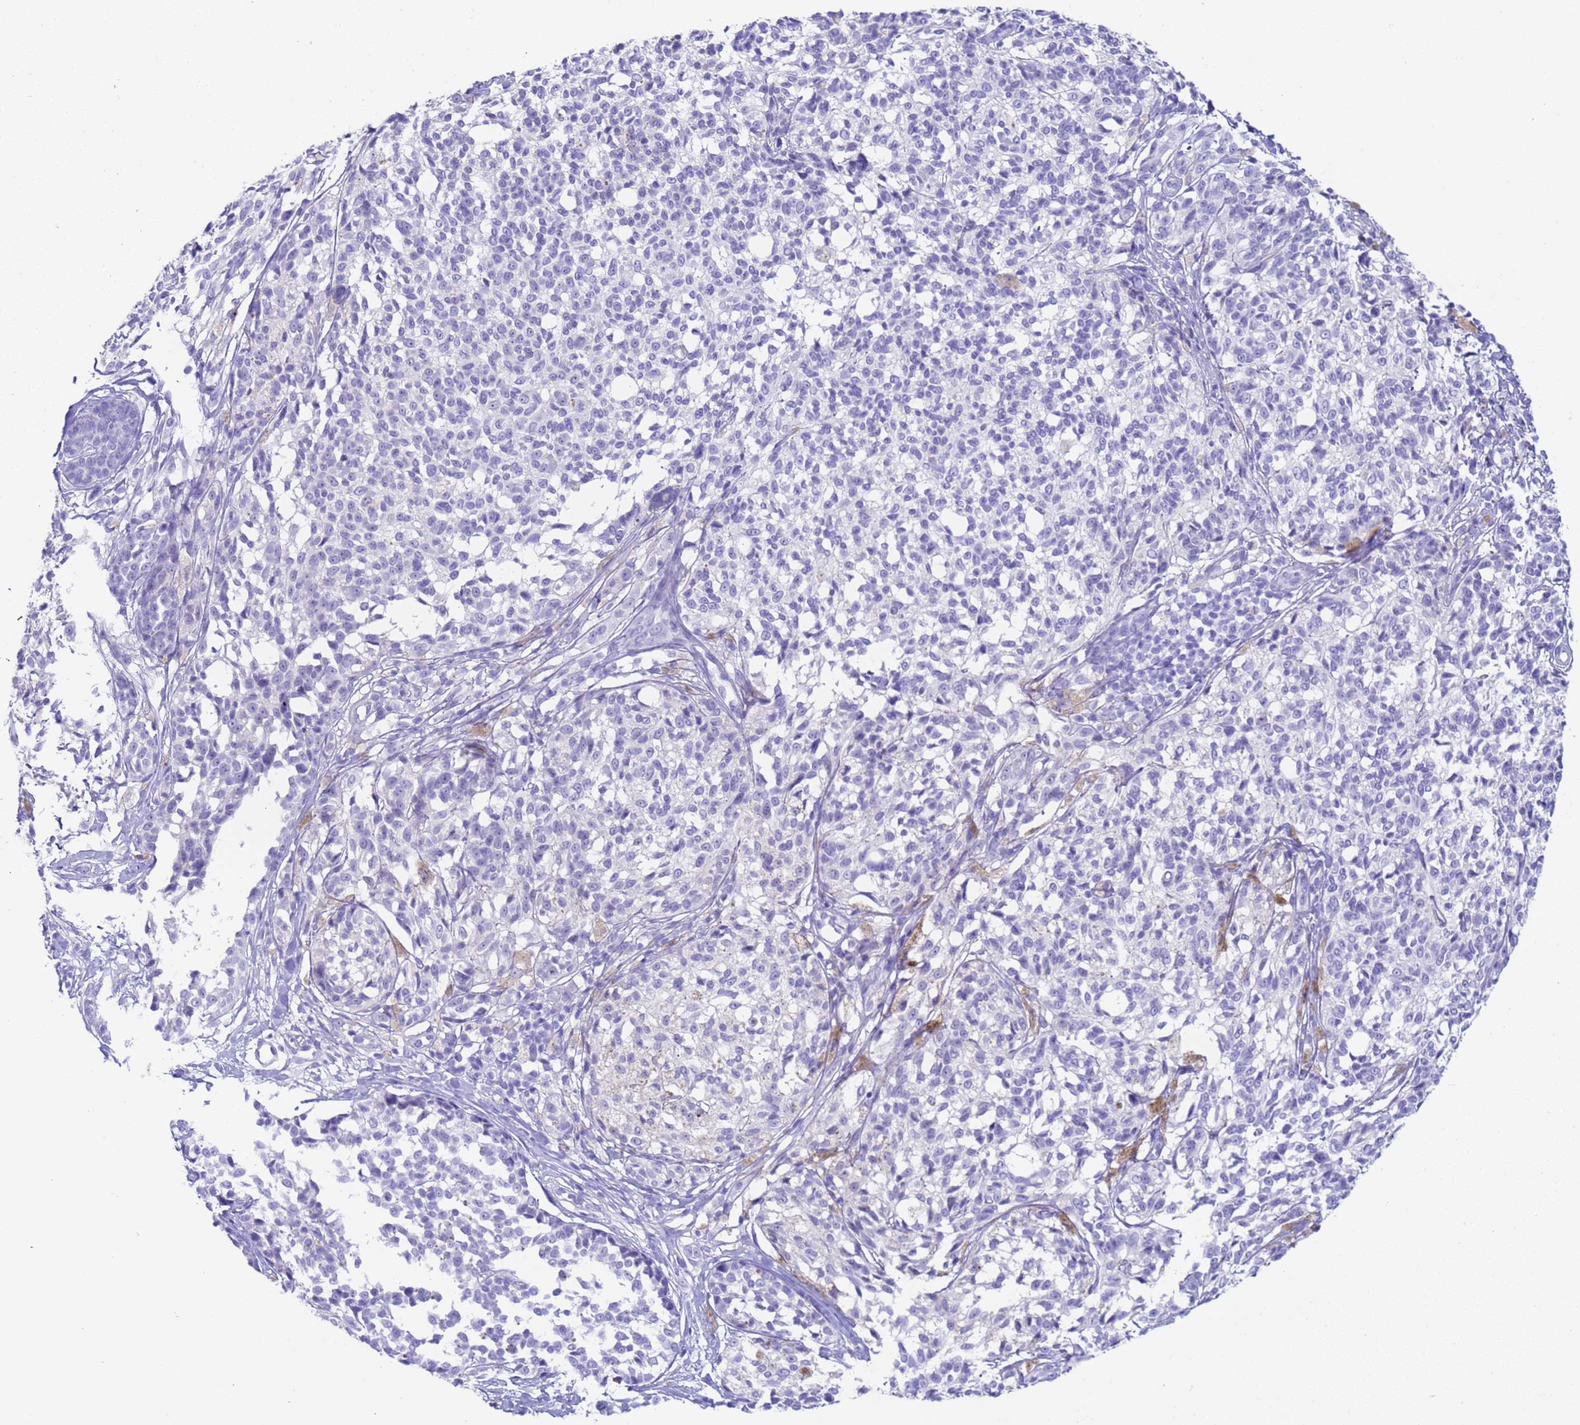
{"staining": {"intensity": "negative", "quantity": "none", "location": "none"}, "tissue": "melanoma", "cell_type": "Tumor cells", "image_type": "cancer", "snomed": [{"axis": "morphology", "description": "Malignant melanoma, NOS"}, {"axis": "topography", "description": "Skin of upper extremity"}], "caption": "Tumor cells show no significant protein positivity in malignant melanoma.", "gene": "USP38", "patient": {"sex": "male", "age": 40}}